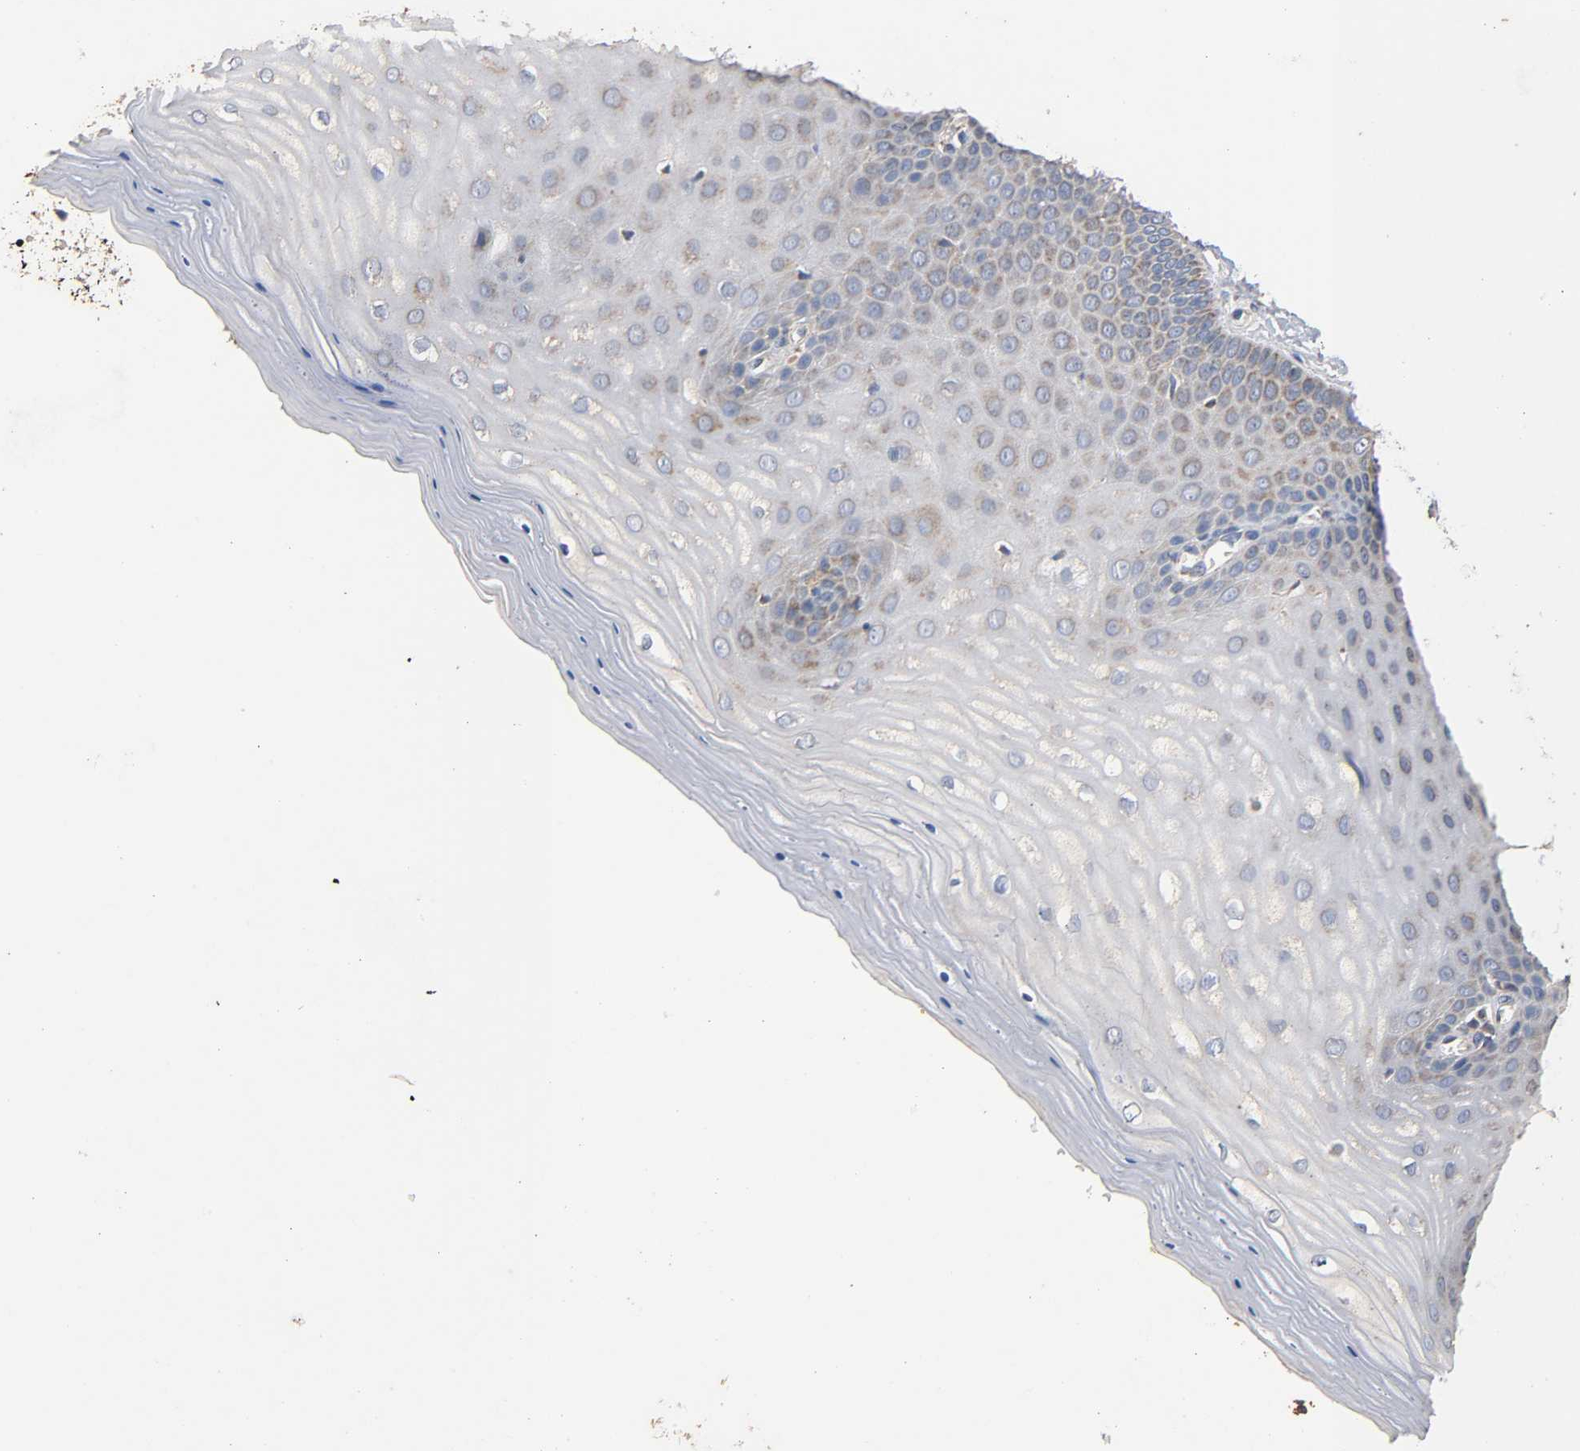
{"staining": {"intensity": "moderate", "quantity": ">75%", "location": "cytoplasmic/membranous"}, "tissue": "cervix", "cell_type": "Glandular cells", "image_type": "normal", "snomed": [{"axis": "morphology", "description": "Normal tissue, NOS"}, {"axis": "topography", "description": "Cervix"}], "caption": "Immunohistochemical staining of benign cervix displays moderate cytoplasmic/membranous protein staining in approximately >75% of glandular cells. The protein of interest is stained brown, and the nuclei are stained in blue (DAB IHC with brightfield microscopy, high magnification).", "gene": "NDUFS3", "patient": {"sex": "female", "age": 55}}